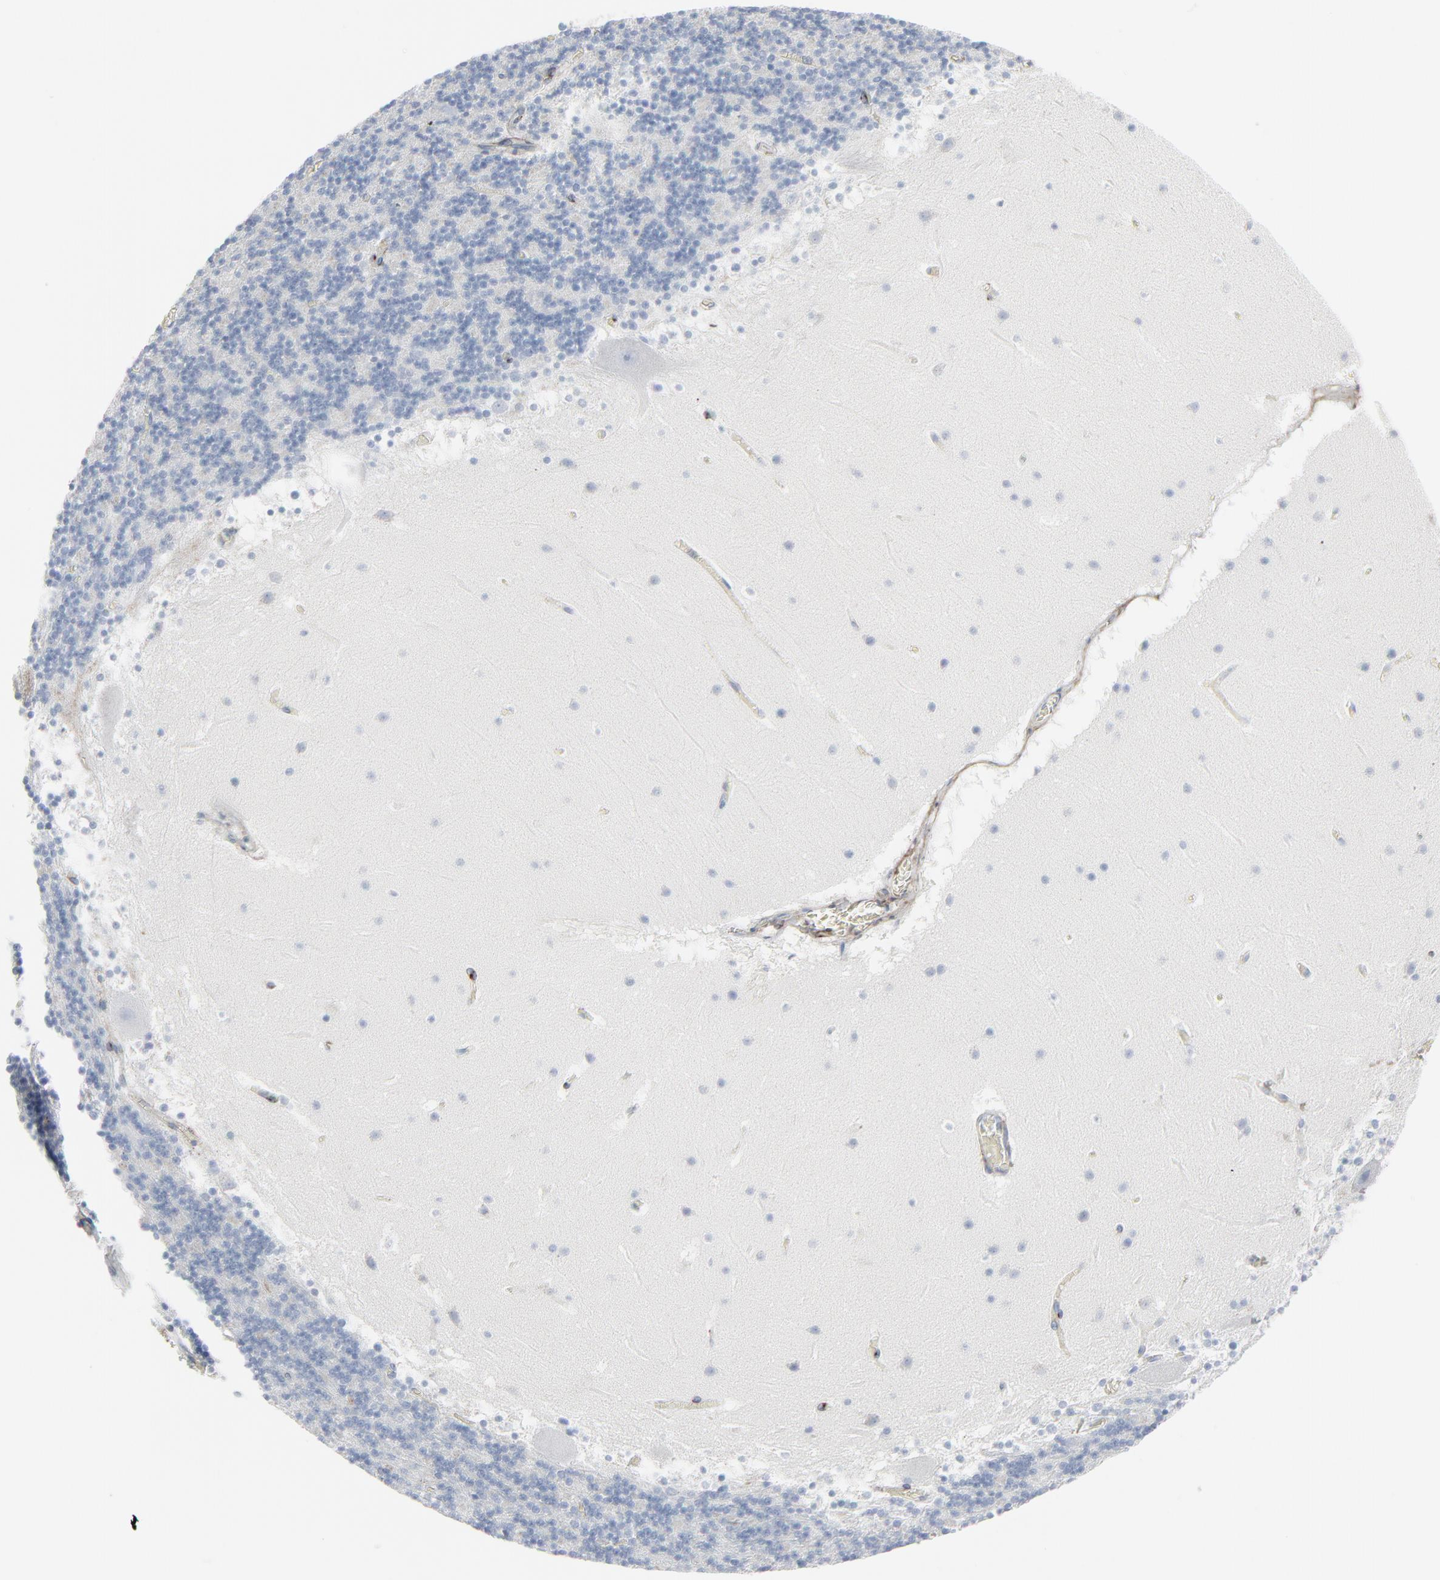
{"staining": {"intensity": "negative", "quantity": "none", "location": "none"}, "tissue": "cerebellum", "cell_type": "Cells in granular layer", "image_type": "normal", "snomed": [{"axis": "morphology", "description": "Normal tissue, NOS"}, {"axis": "topography", "description": "Cerebellum"}], "caption": "The micrograph shows no staining of cells in granular layer in normal cerebellum.", "gene": "BGN", "patient": {"sex": "male", "age": 45}}